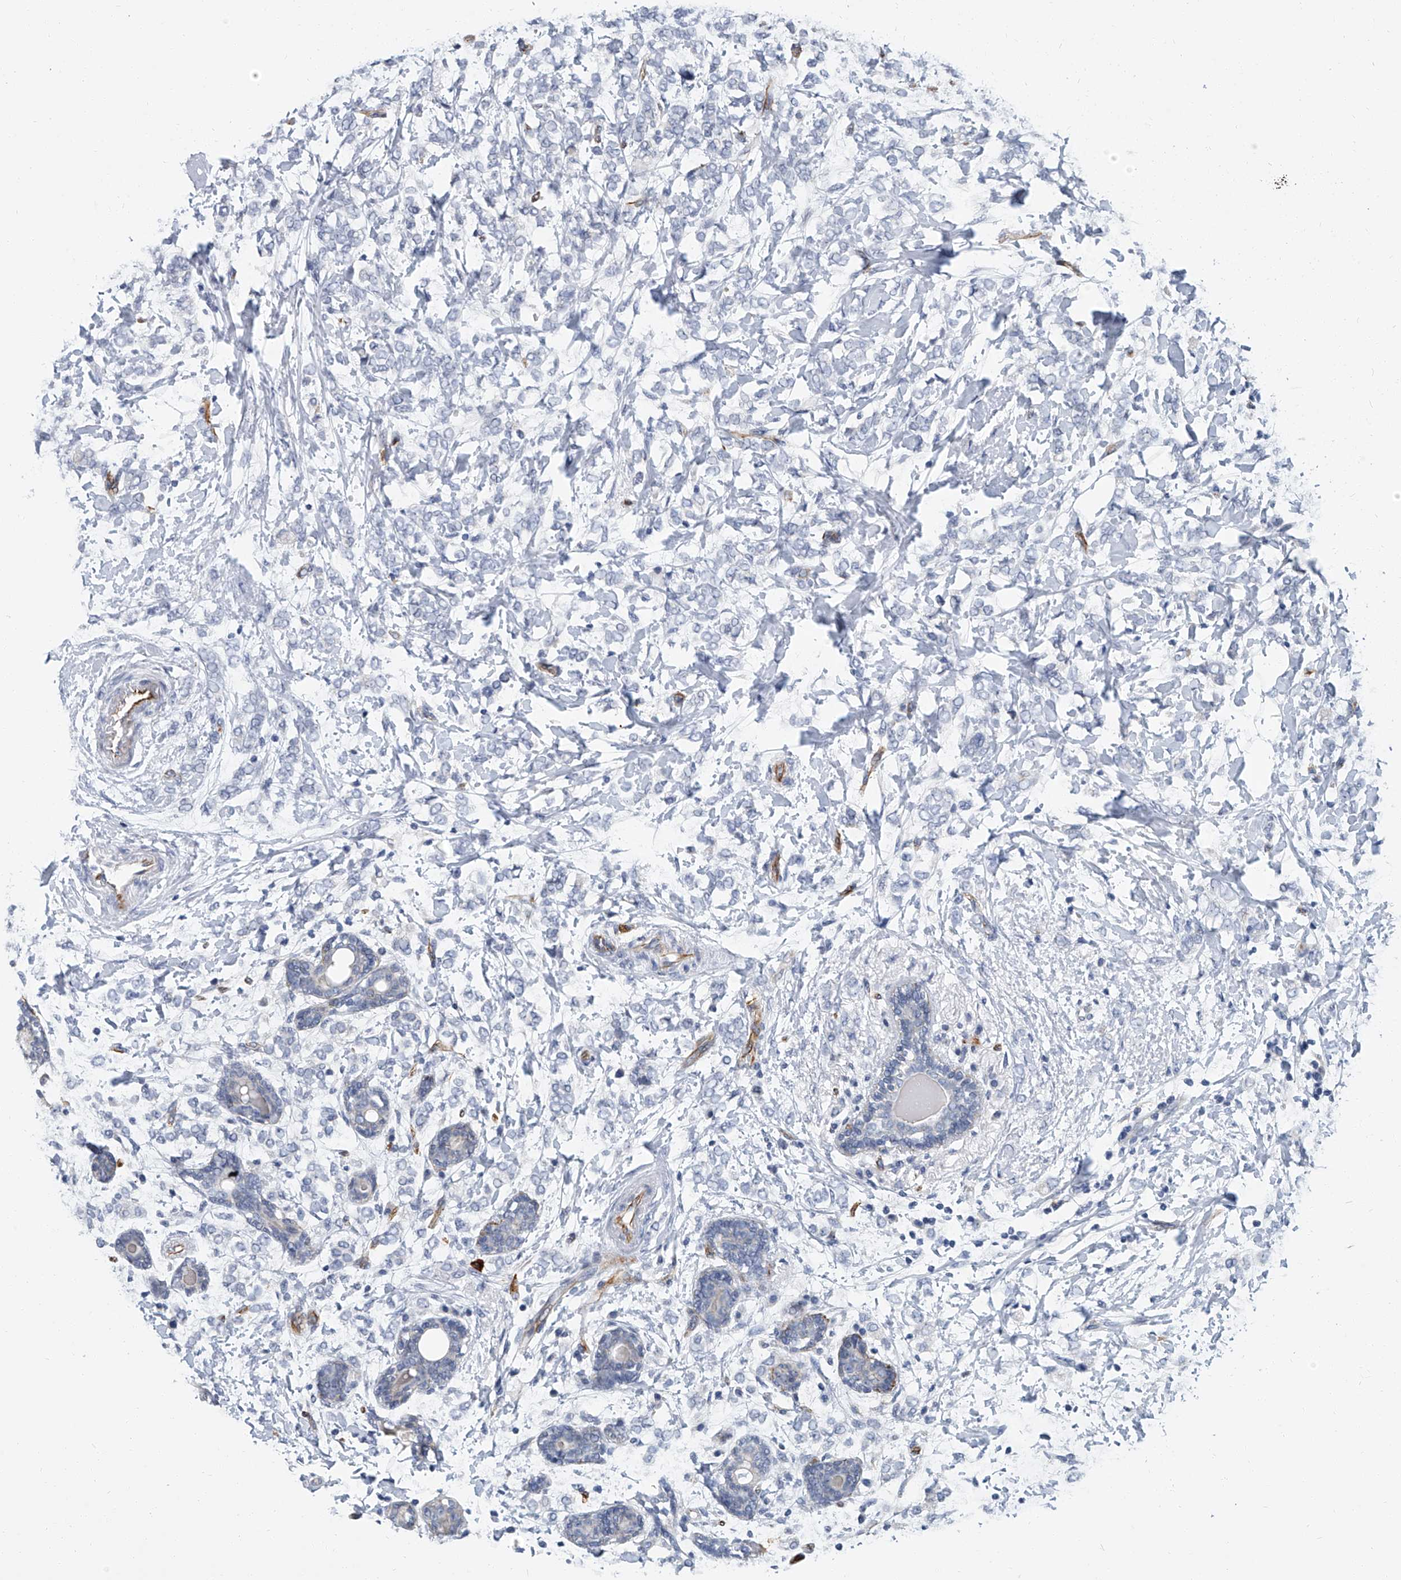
{"staining": {"intensity": "negative", "quantity": "none", "location": "none"}, "tissue": "breast cancer", "cell_type": "Tumor cells", "image_type": "cancer", "snomed": [{"axis": "morphology", "description": "Normal tissue, NOS"}, {"axis": "morphology", "description": "Lobular carcinoma"}, {"axis": "topography", "description": "Breast"}], "caption": "Human breast cancer stained for a protein using IHC demonstrates no expression in tumor cells.", "gene": "KIRREL1", "patient": {"sex": "female", "age": 47}}